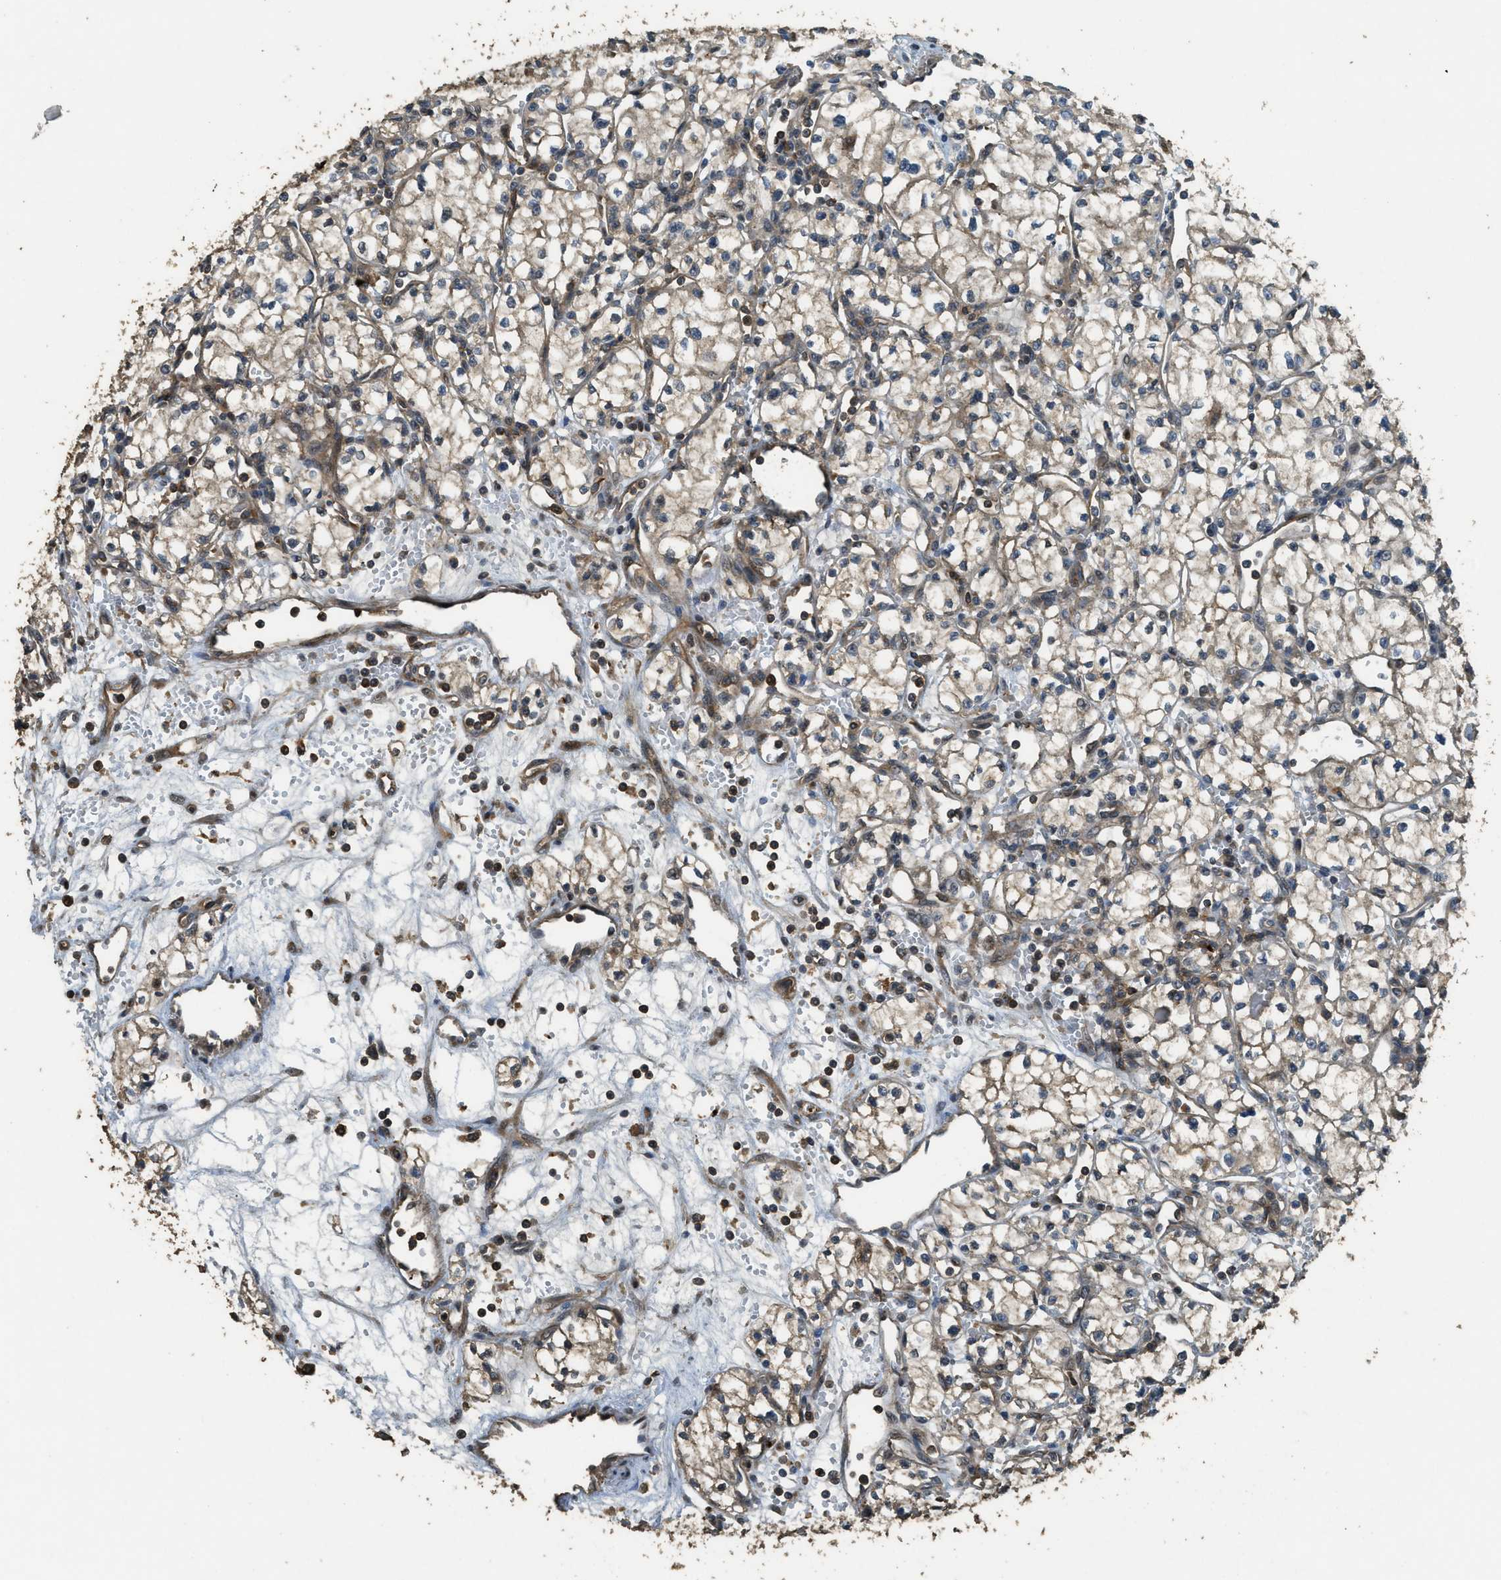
{"staining": {"intensity": "weak", "quantity": ">75%", "location": "cytoplasmic/membranous"}, "tissue": "renal cancer", "cell_type": "Tumor cells", "image_type": "cancer", "snomed": [{"axis": "morphology", "description": "Normal tissue, NOS"}, {"axis": "morphology", "description": "Adenocarcinoma, NOS"}, {"axis": "topography", "description": "Kidney"}], "caption": "Brown immunohistochemical staining in renal adenocarcinoma demonstrates weak cytoplasmic/membranous expression in about >75% of tumor cells.", "gene": "PPP6R3", "patient": {"sex": "male", "age": 59}}